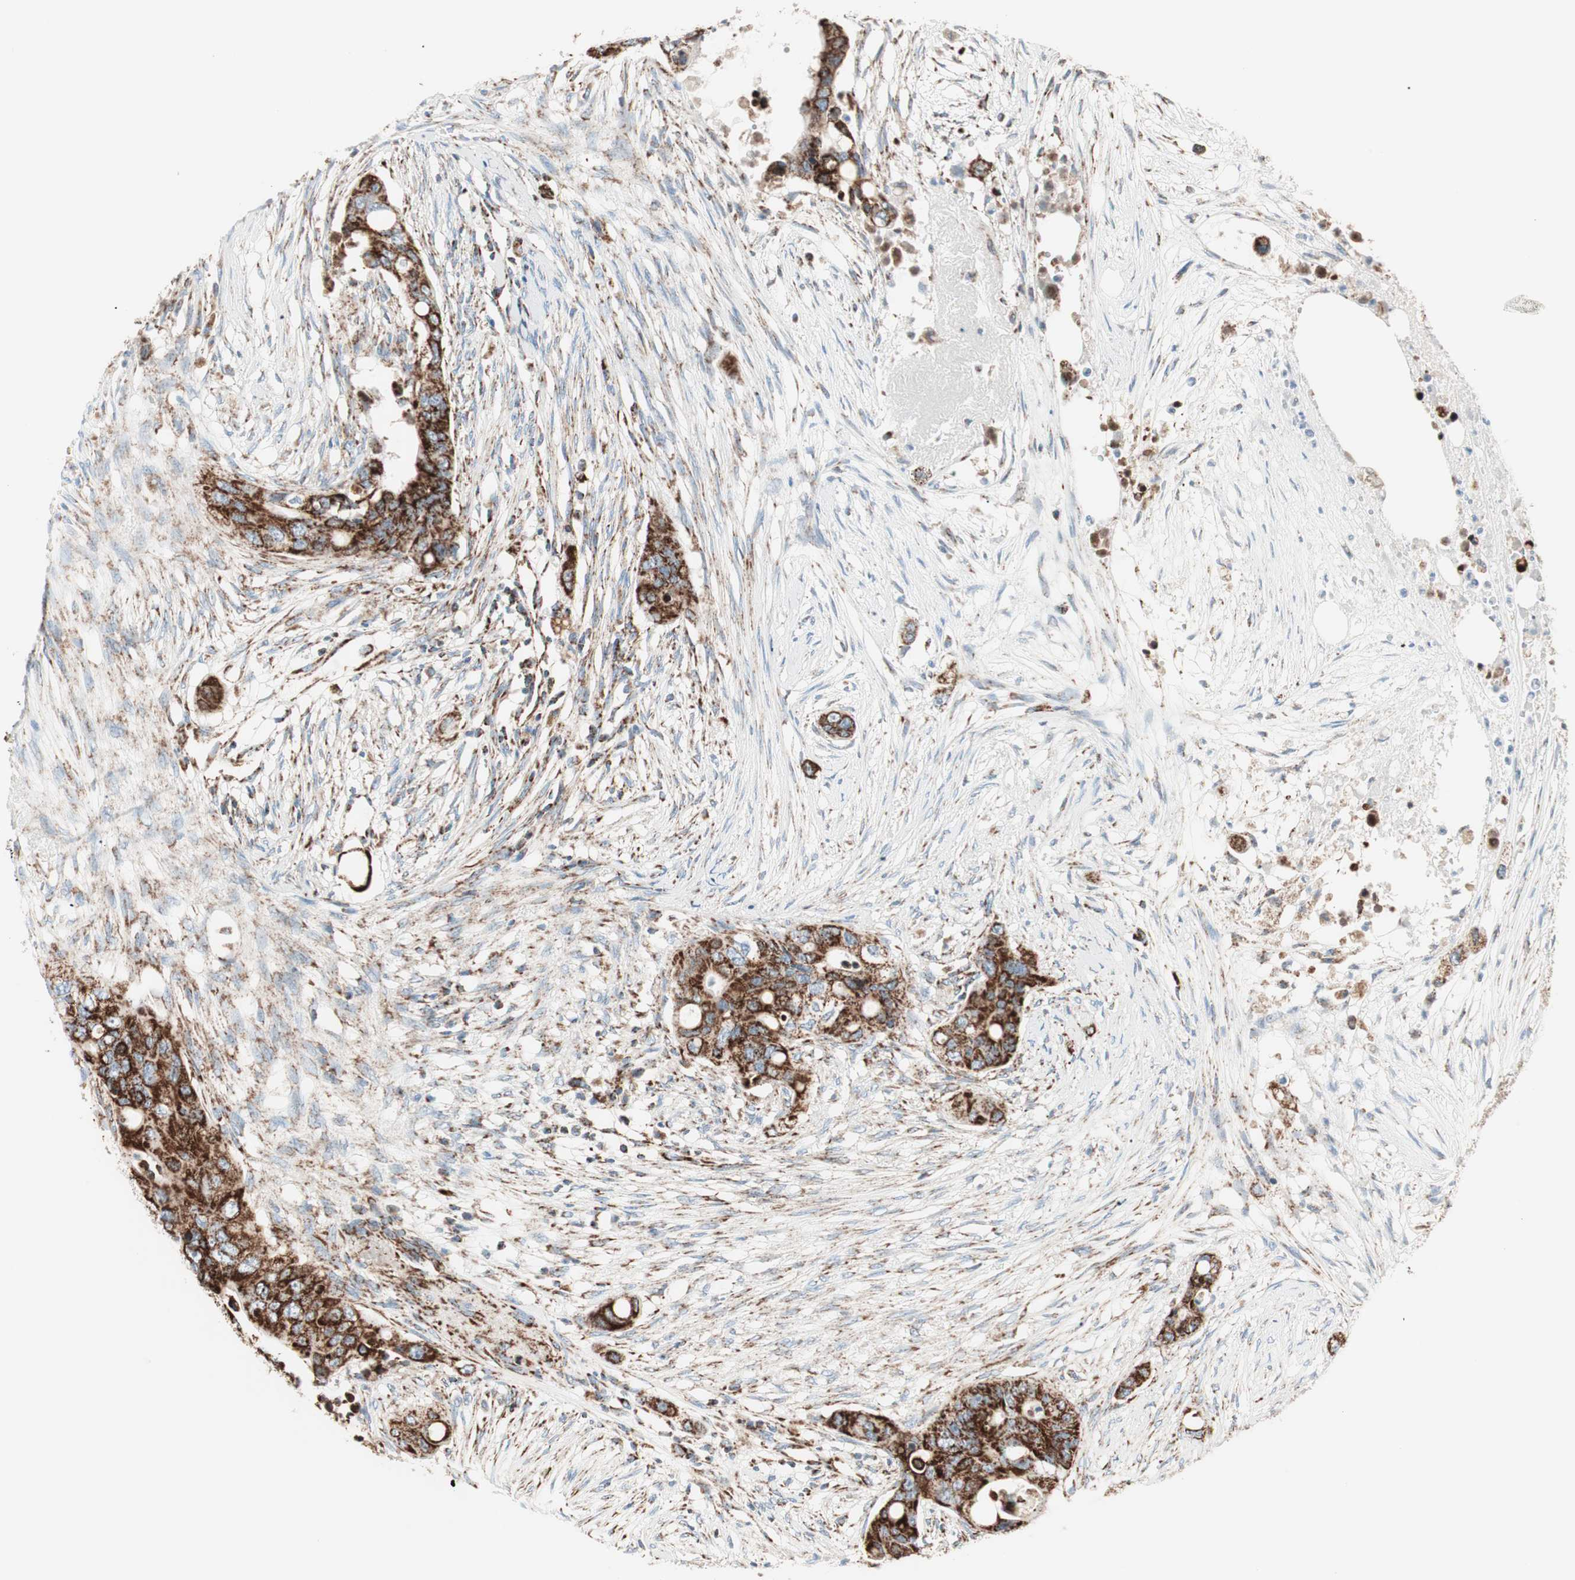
{"staining": {"intensity": "strong", "quantity": ">75%", "location": "cytoplasmic/membranous"}, "tissue": "colorectal cancer", "cell_type": "Tumor cells", "image_type": "cancer", "snomed": [{"axis": "morphology", "description": "Adenocarcinoma, NOS"}, {"axis": "topography", "description": "Colon"}], "caption": "Immunohistochemical staining of human colorectal cancer demonstrates high levels of strong cytoplasmic/membranous protein positivity in about >75% of tumor cells.", "gene": "TOMM20", "patient": {"sex": "female", "age": 57}}